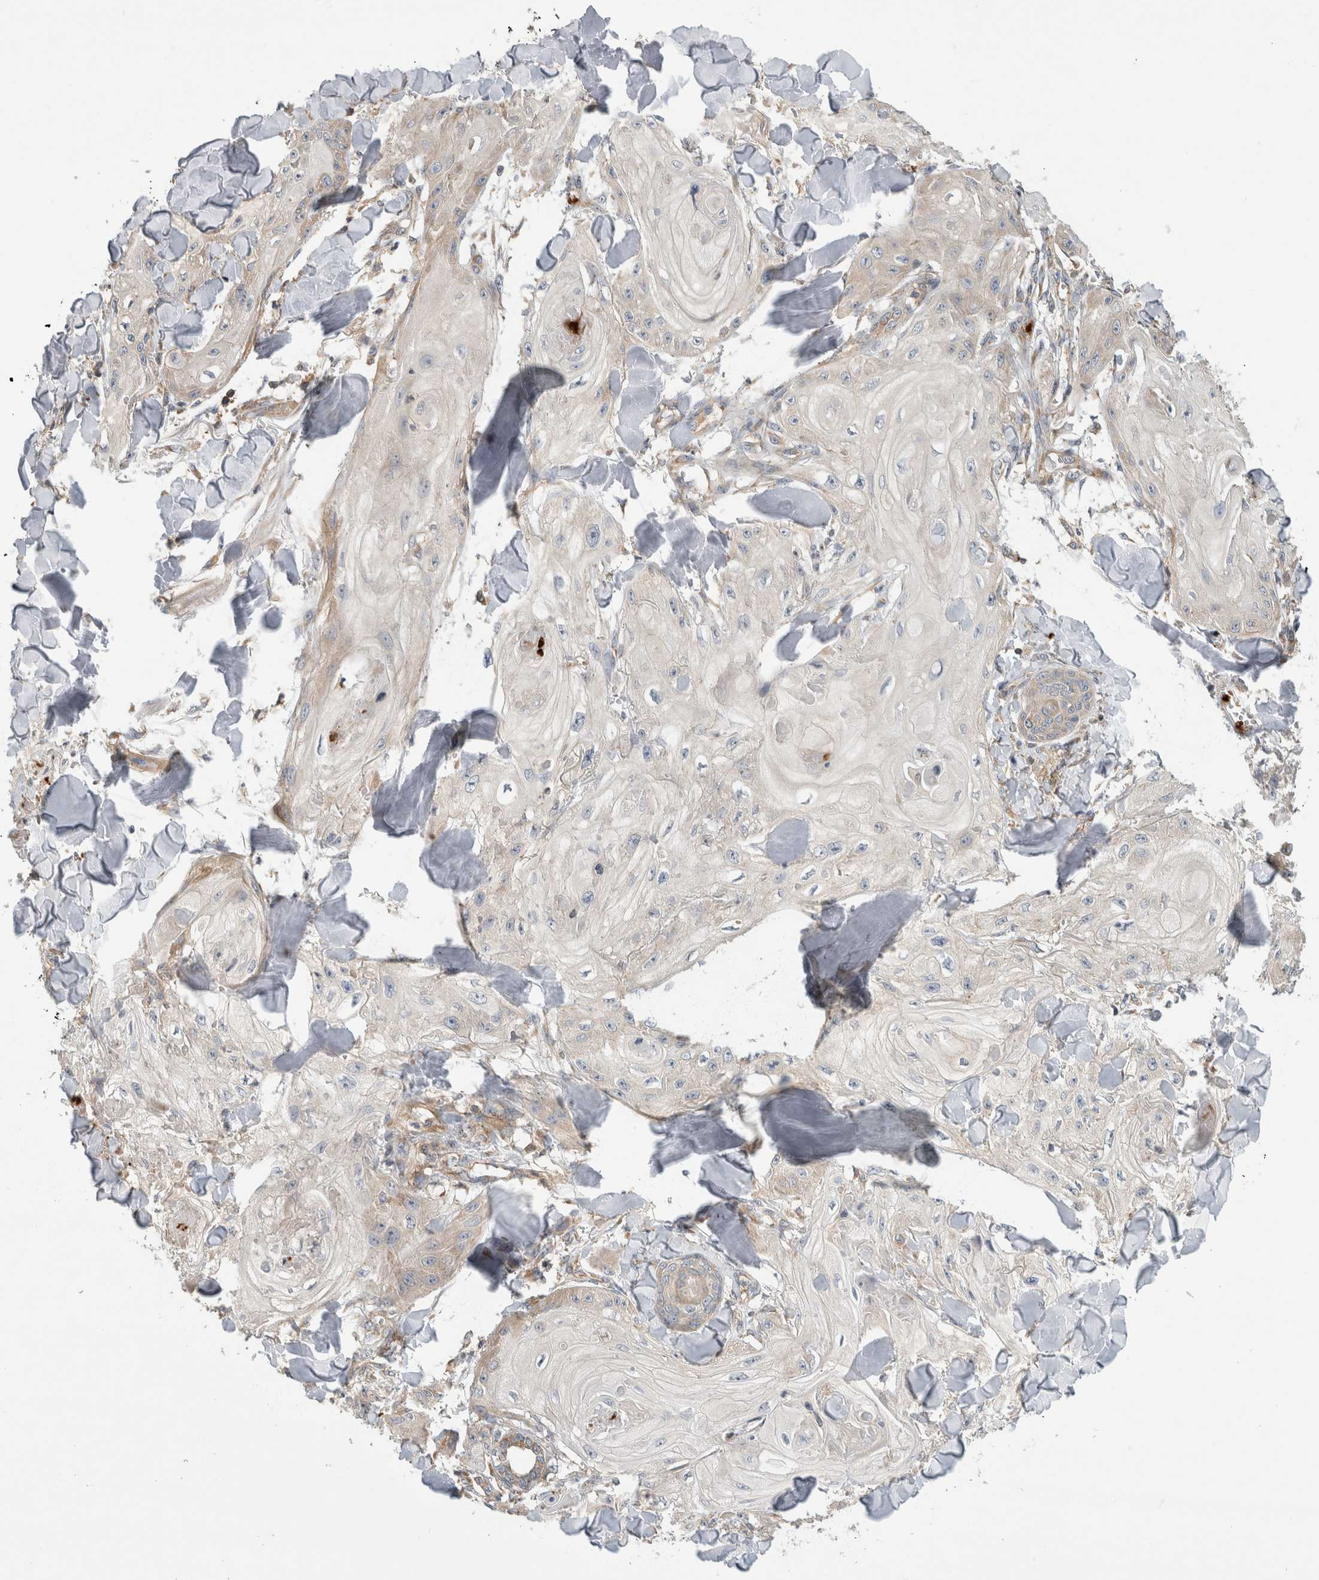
{"staining": {"intensity": "moderate", "quantity": "25%-75%", "location": "cytoplasmic/membranous"}, "tissue": "skin cancer", "cell_type": "Tumor cells", "image_type": "cancer", "snomed": [{"axis": "morphology", "description": "Squamous cell carcinoma, NOS"}, {"axis": "topography", "description": "Skin"}], "caption": "Immunohistochemical staining of skin squamous cell carcinoma shows moderate cytoplasmic/membranous protein expression in approximately 25%-75% of tumor cells. (DAB = brown stain, brightfield microscopy at high magnification).", "gene": "GRIK2", "patient": {"sex": "male", "age": 74}}